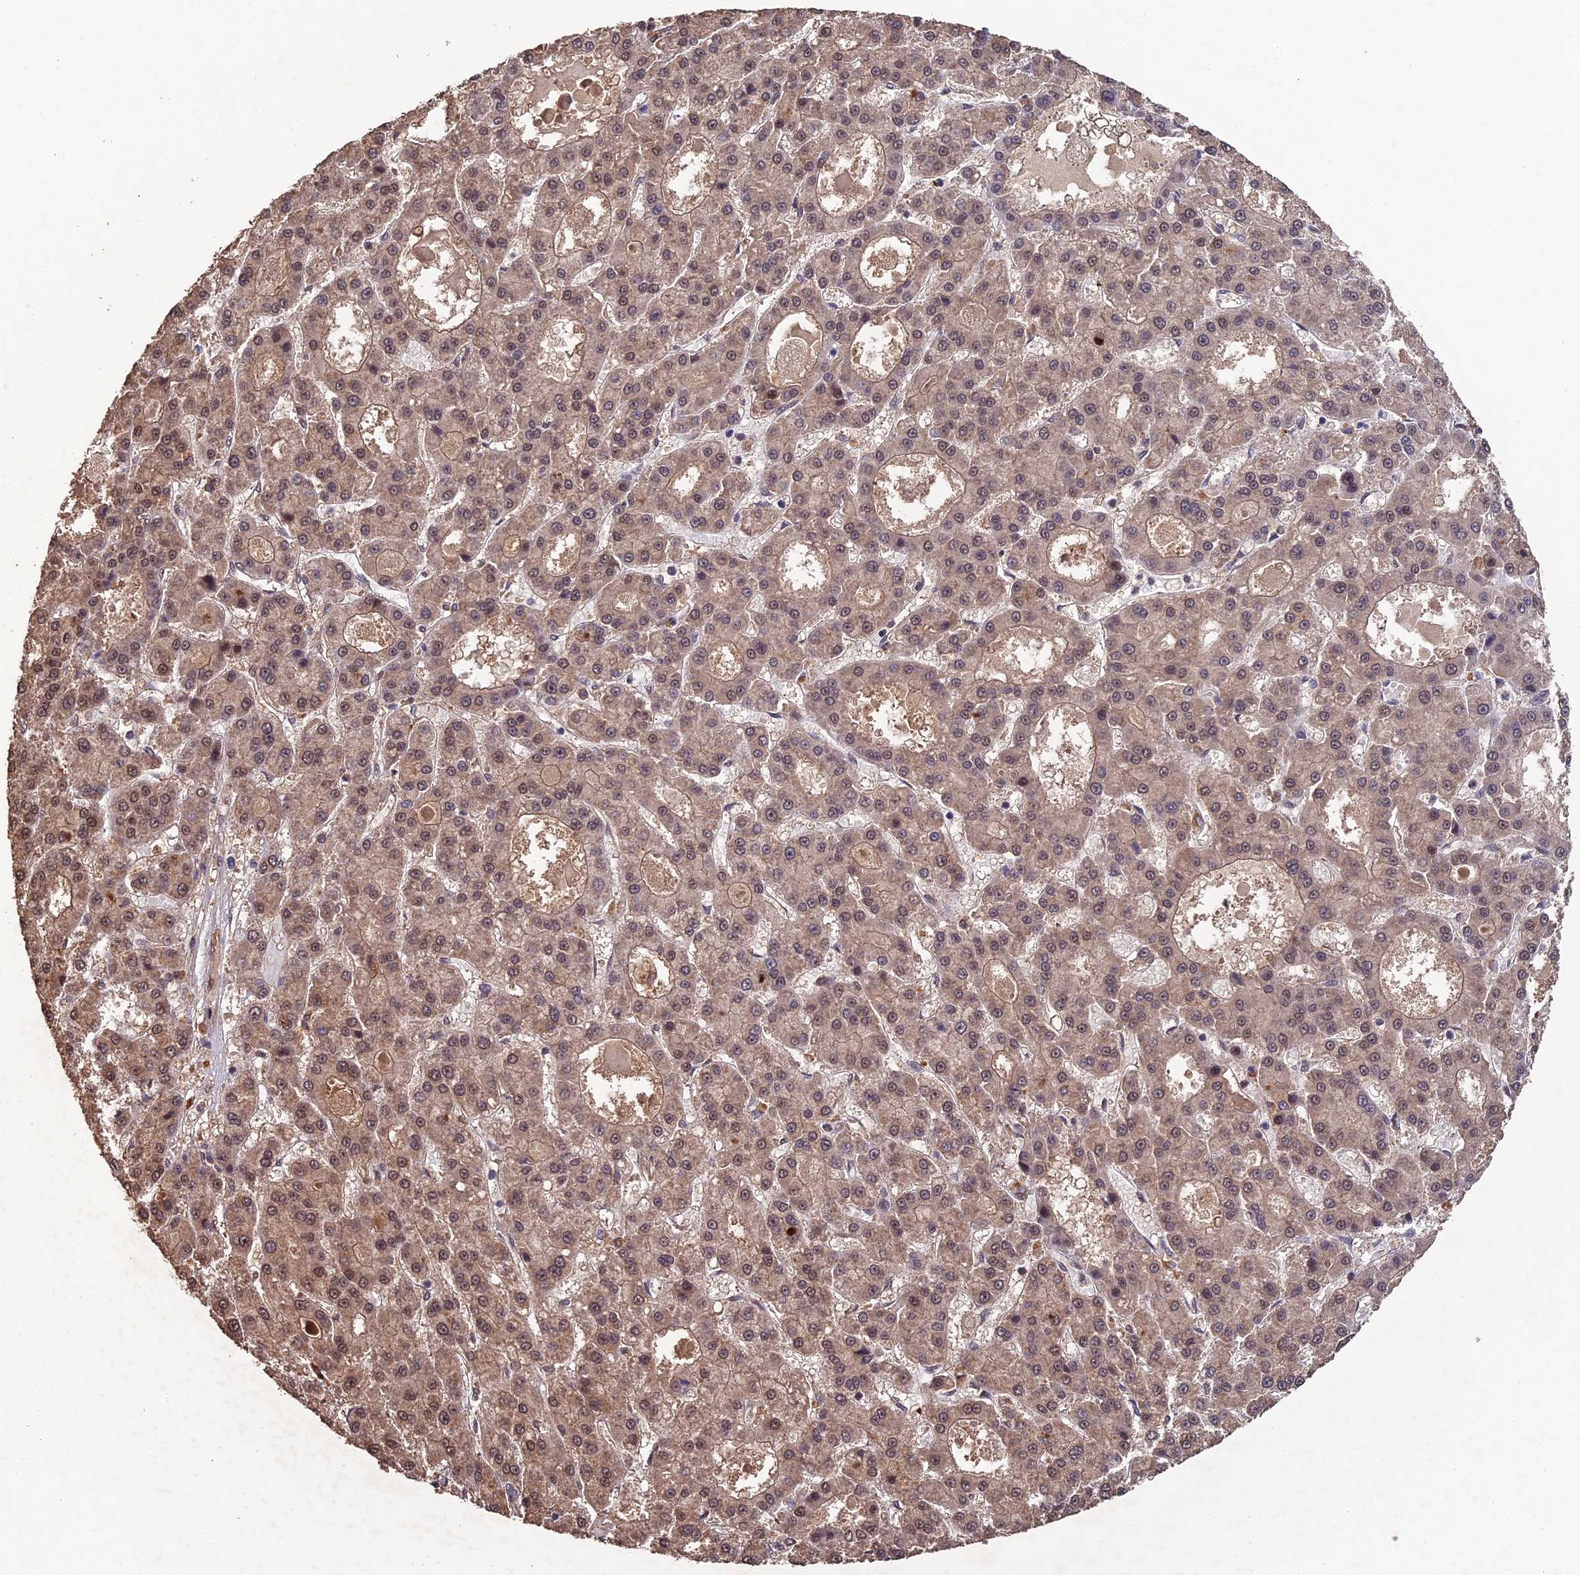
{"staining": {"intensity": "moderate", "quantity": ">75%", "location": "cytoplasmic/membranous,nuclear"}, "tissue": "liver cancer", "cell_type": "Tumor cells", "image_type": "cancer", "snomed": [{"axis": "morphology", "description": "Carcinoma, Hepatocellular, NOS"}, {"axis": "topography", "description": "Liver"}], "caption": "IHC histopathology image of human liver cancer (hepatocellular carcinoma) stained for a protein (brown), which shows medium levels of moderate cytoplasmic/membranous and nuclear positivity in approximately >75% of tumor cells.", "gene": "RALGAPA2", "patient": {"sex": "male", "age": 70}}